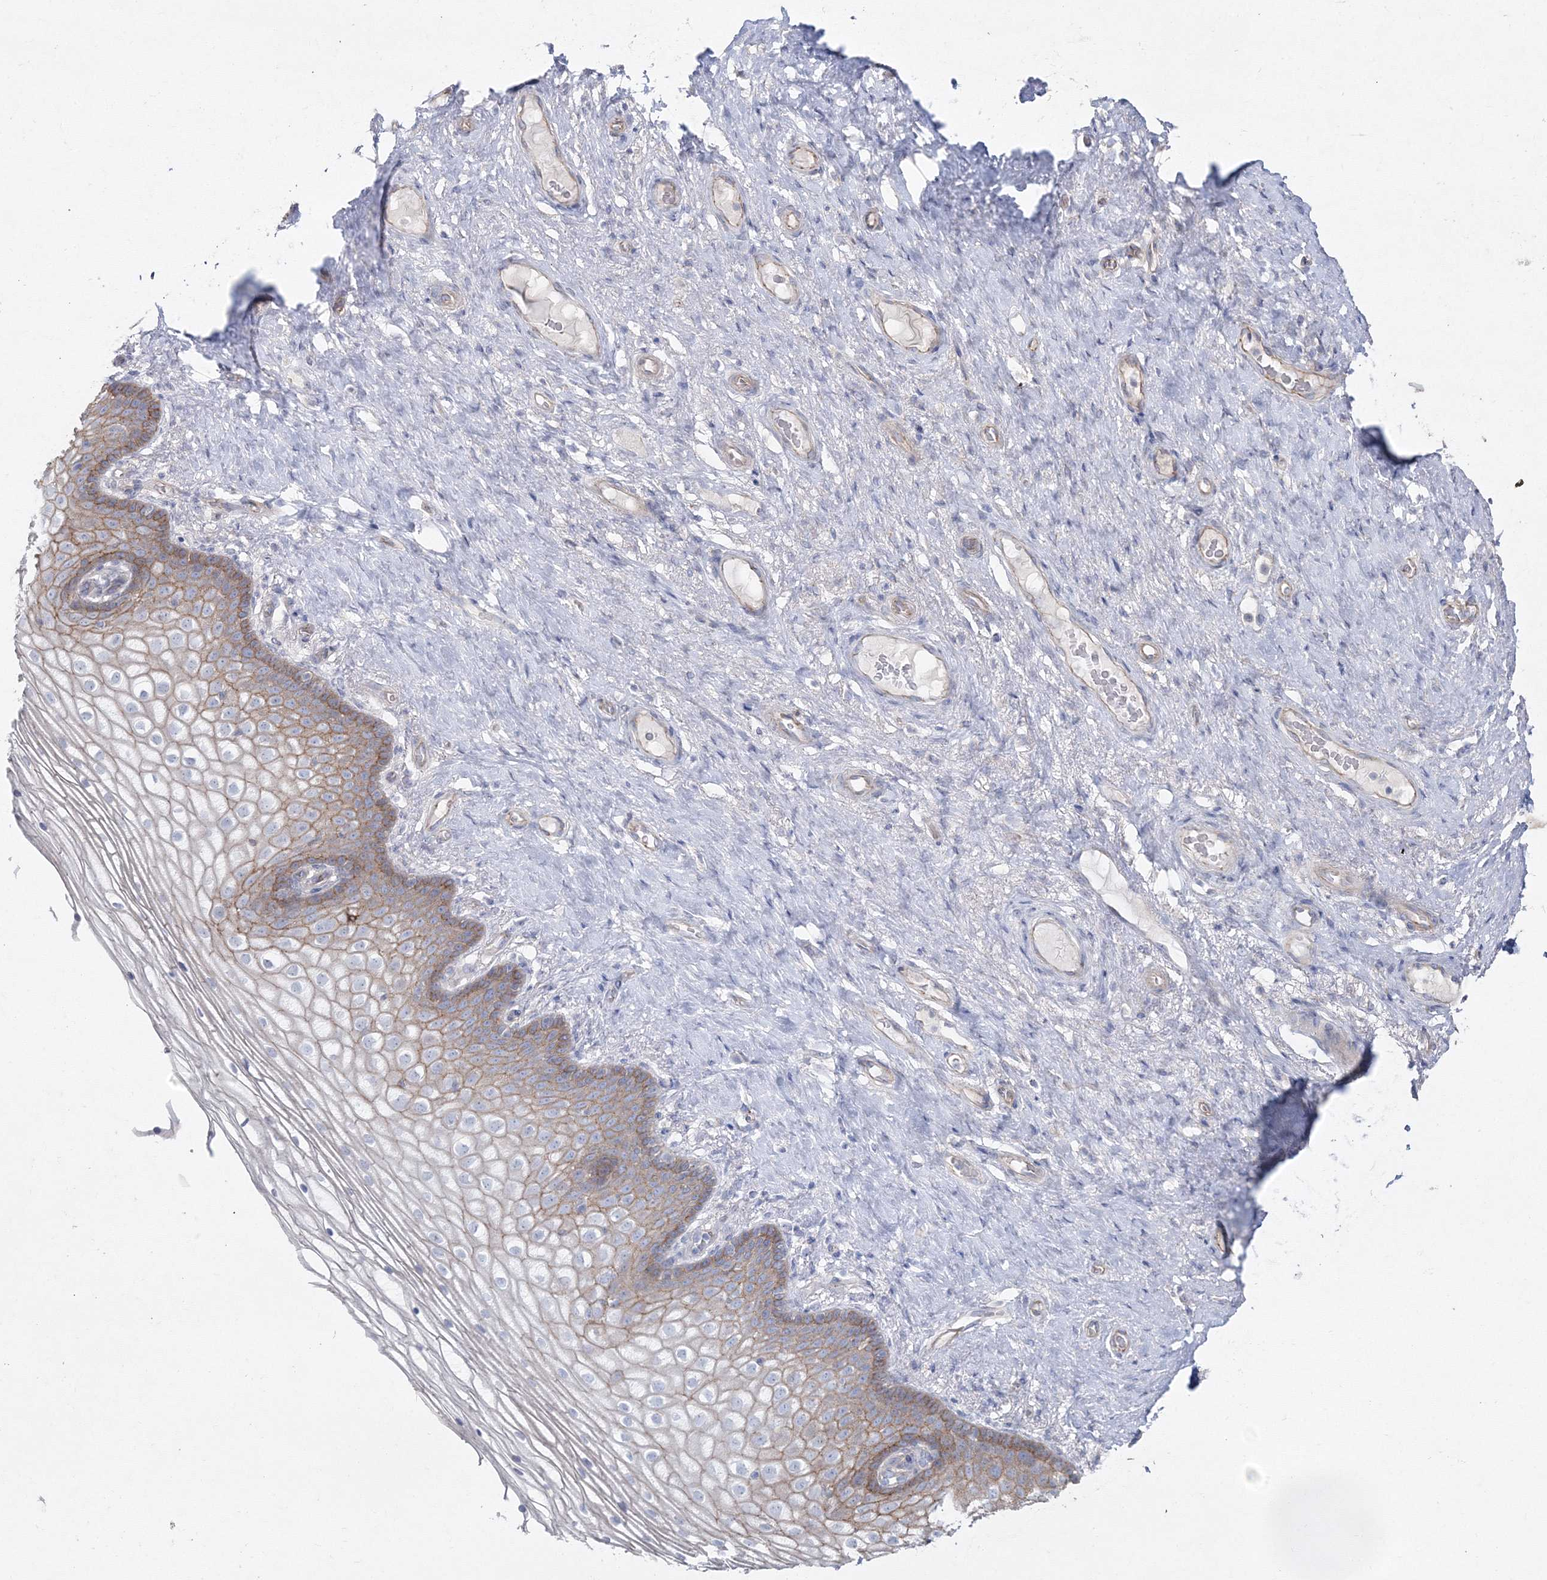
{"staining": {"intensity": "moderate", "quantity": "25%-75%", "location": "cytoplasmic/membranous"}, "tissue": "vagina", "cell_type": "Squamous epithelial cells", "image_type": "normal", "snomed": [{"axis": "morphology", "description": "Normal tissue, NOS"}, {"axis": "topography", "description": "Vagina"}], "caption": "The image exhibits staining of unremarkable vagina, revealing moderate cytoplasmic/membranous protein staining (brown color) within squamous epithelial cells.", "gene": "NAA40", "patient": {"sex": "female", "age": 60}}